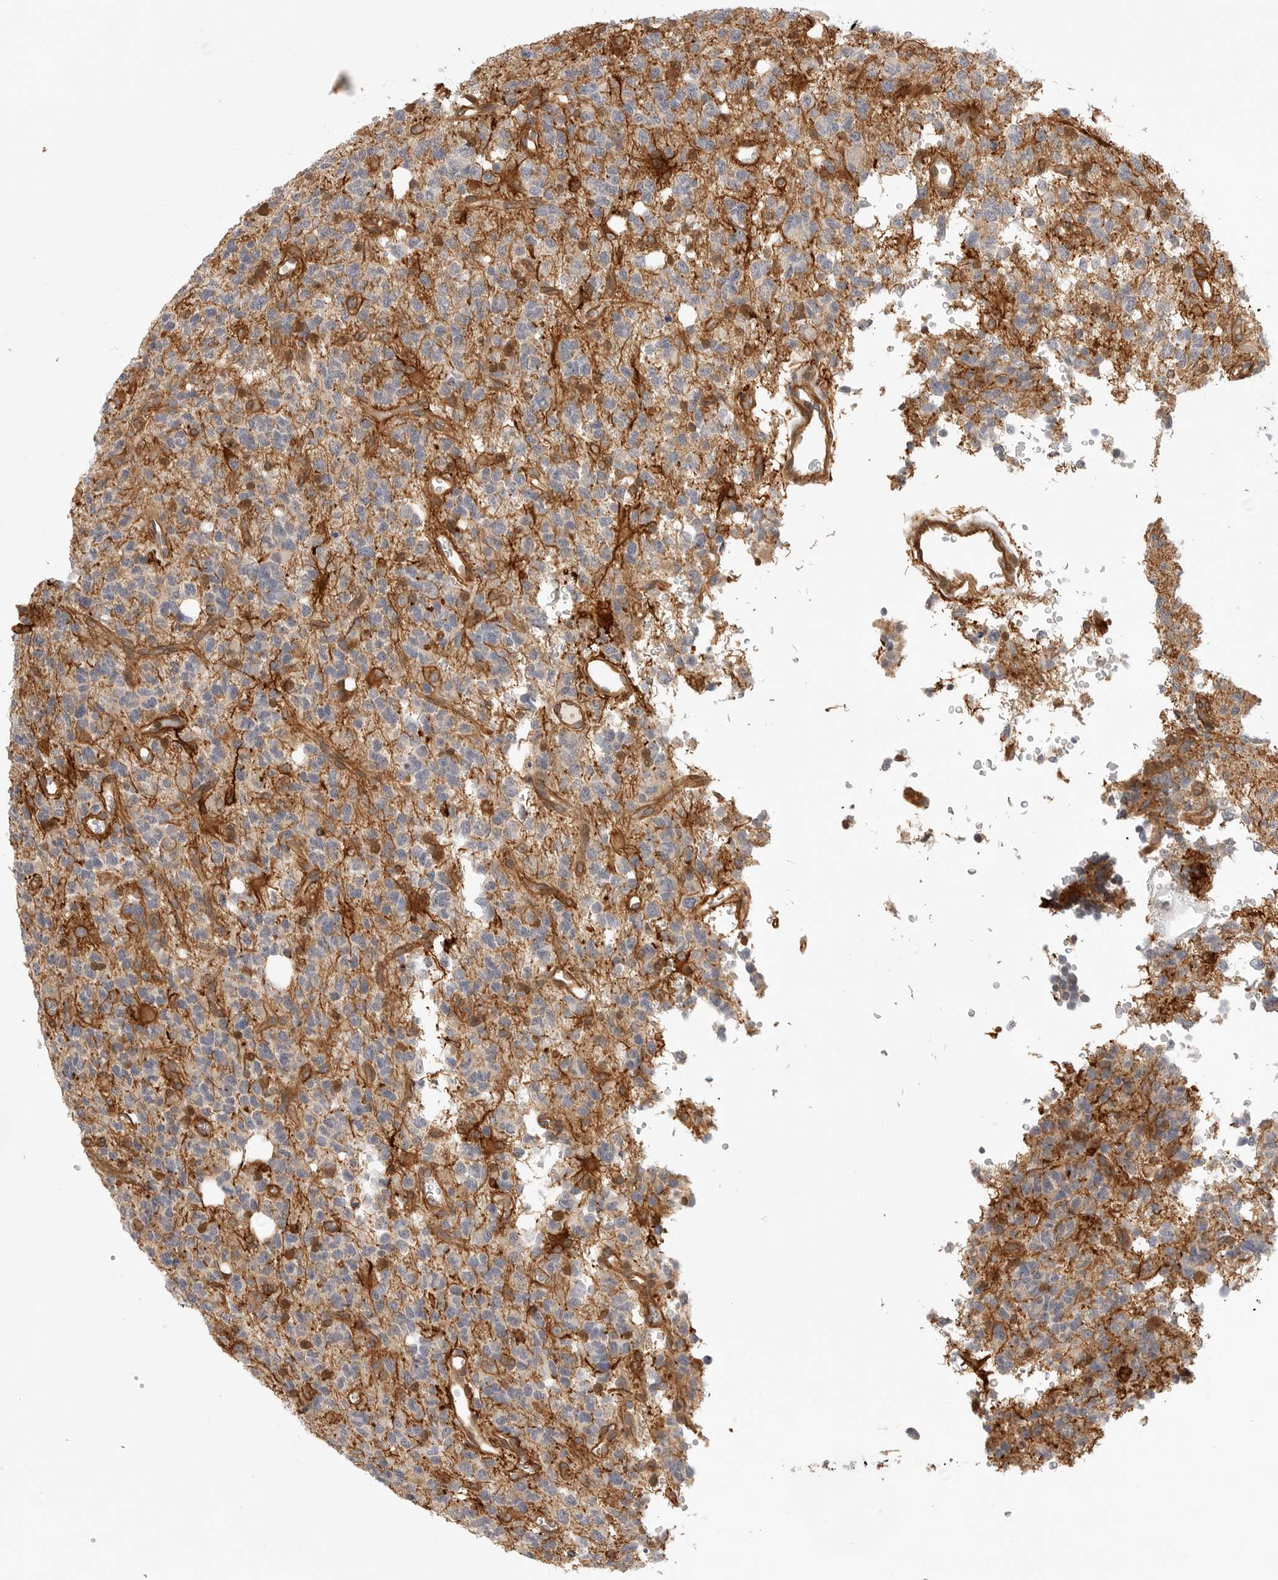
{"staining": {"intensity": "negative", "quantity": "none", "location": "none"}, "tissue": "glioma", "cell_type": "Tumor cells", "image_type": "cancer", "snomed": [{"axis": "morphology", "description": "Glioma, malignant, High grade"}, {"axis": "topography", "description": "Brain"}], "caption": "This is an IHC micrograph of human malignant glioma (high-grade). There is no positivity in tumor cells.", "gene": "ATOH7", "patient": {"sex": "female", "age": 62}}